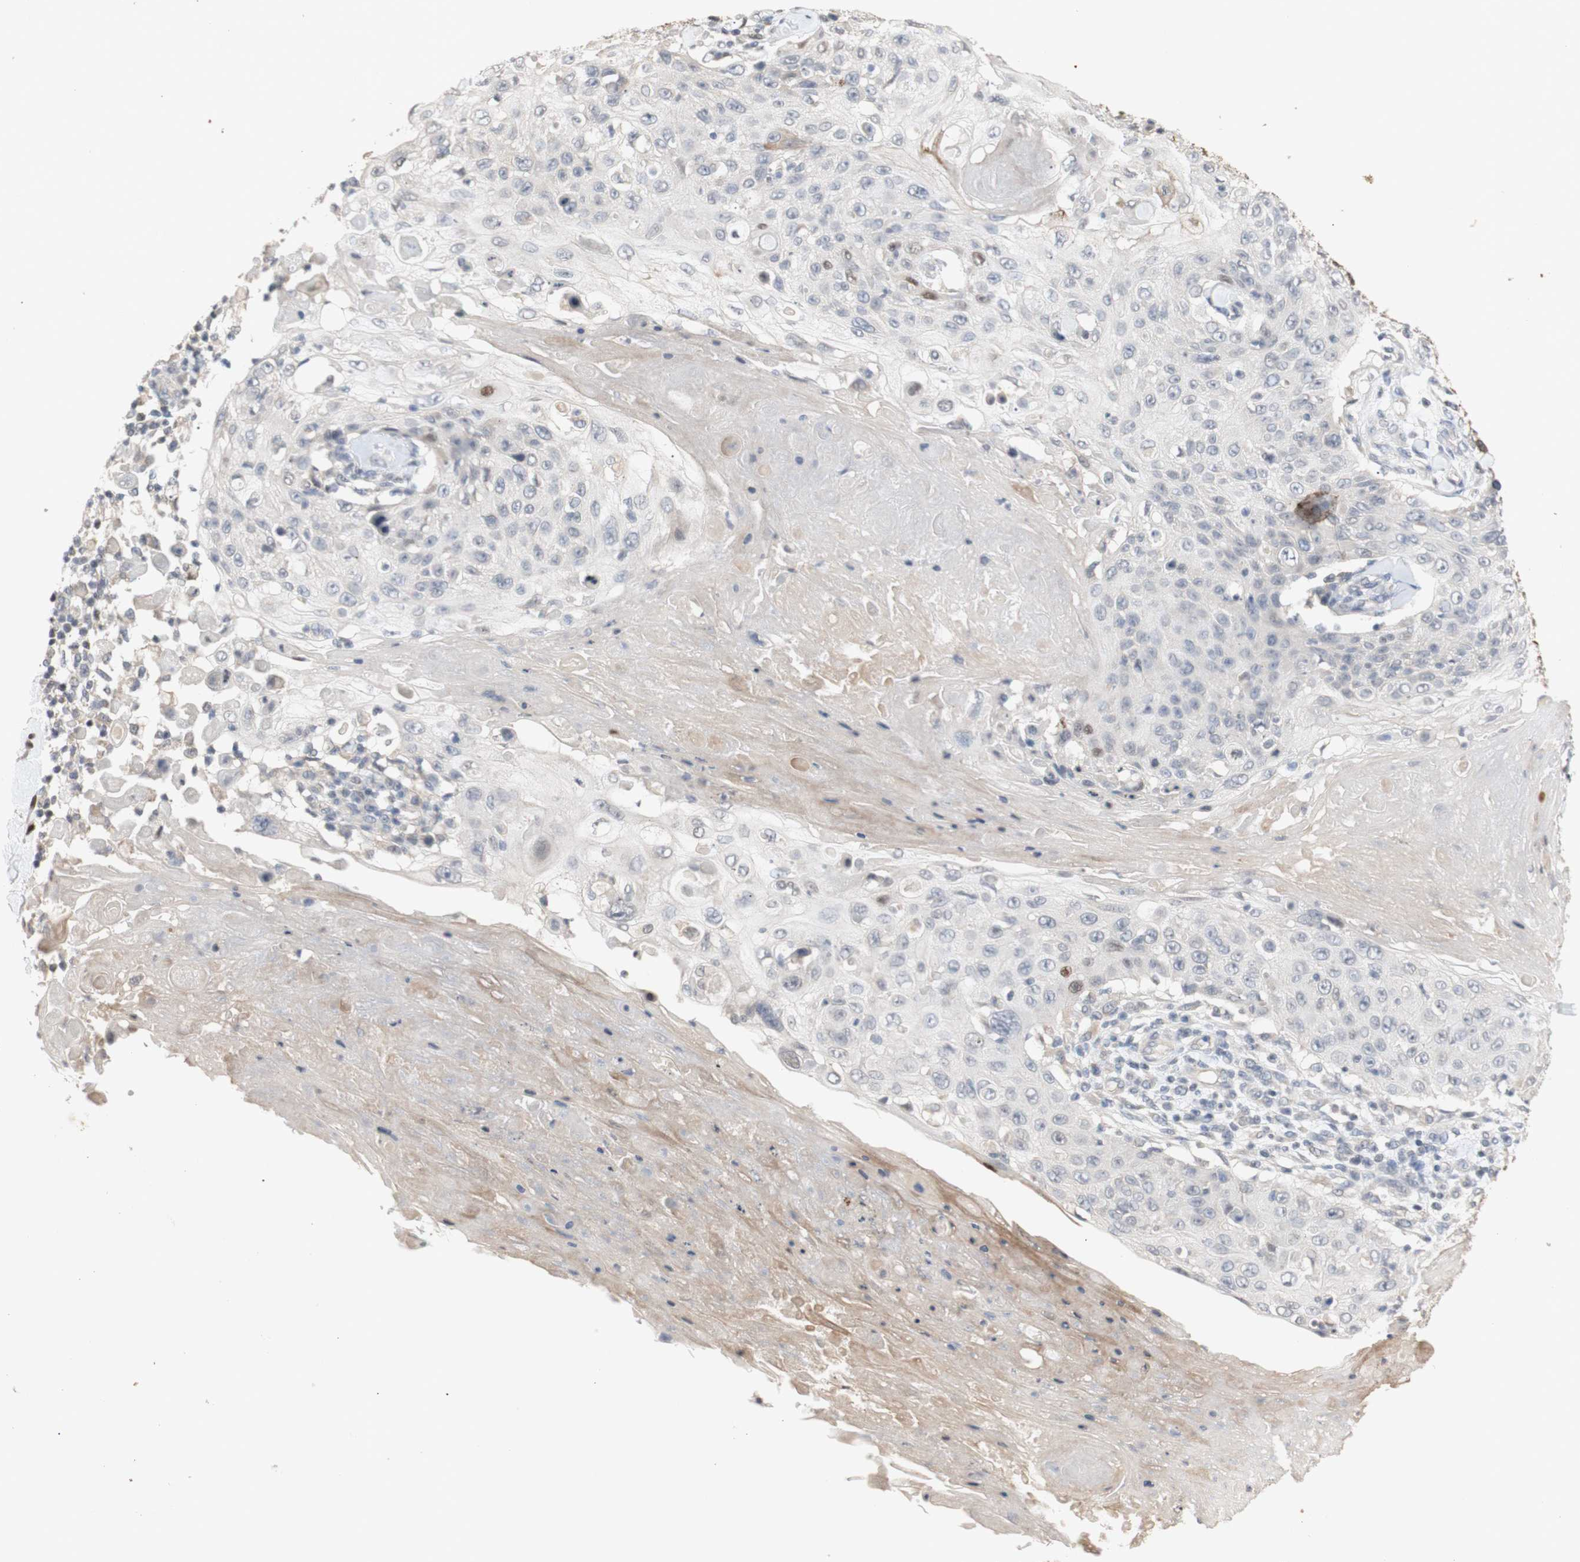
{"staining": {"intensity": "negative", "quantity": "none", "location": "none"}, "tissue": "skin cancer", "cell_type": "Tumor cells", "image_type": "cancer", "snomed": [{"axis": "morphology", "description": "Squamous cell carcinoma, NOS"}, {"axis": "topography", "description": "Skin"}], "caption": "Protein analysis of squamous cell carcinoma (skin) shows no significant expression in tumor cells.", "gene": "FOSB", "patient": {"sex": "male", "age": 86}}